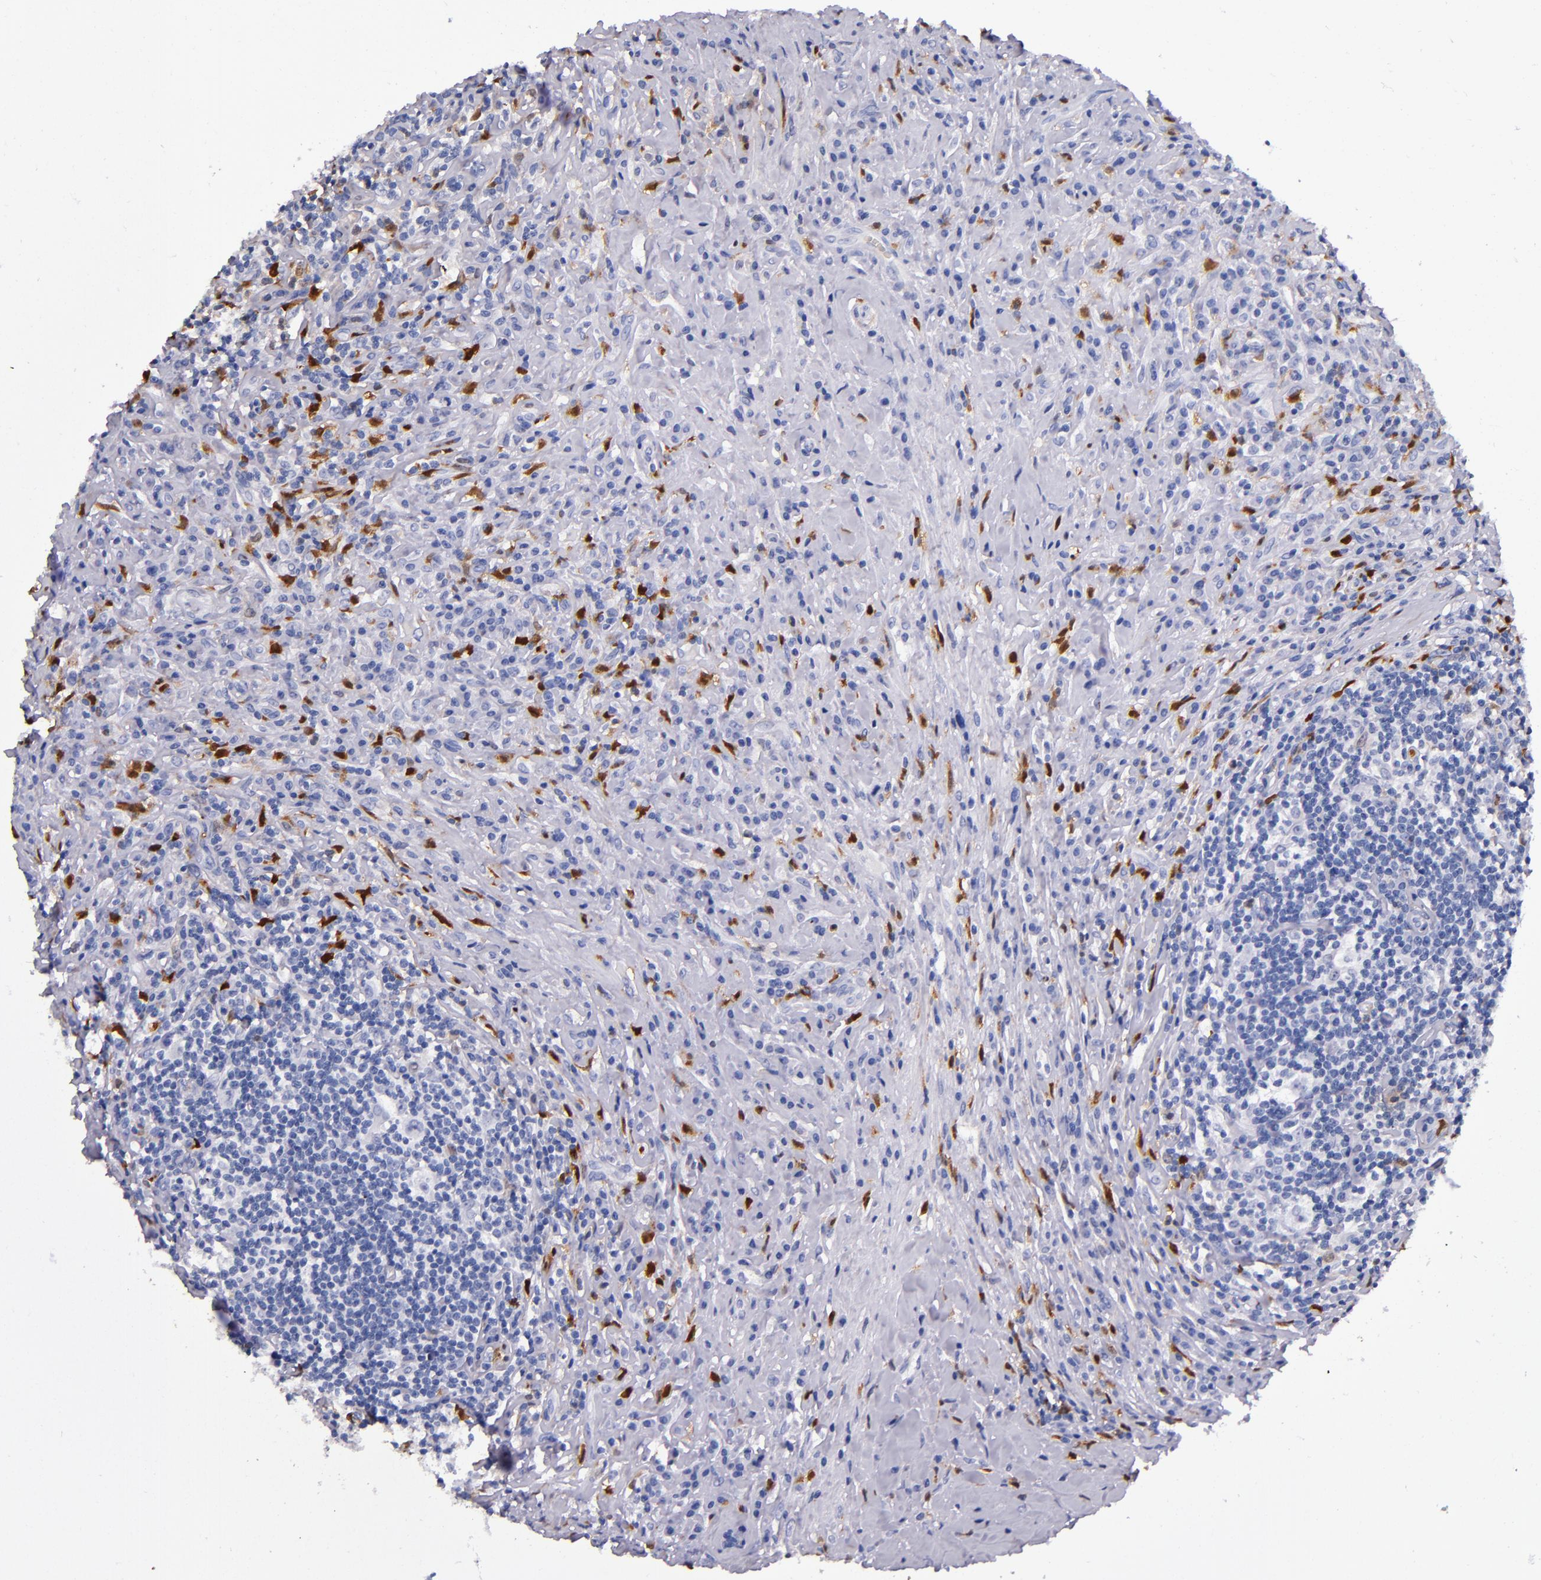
{"staining": {"intensity": "strong", "quantity": "<25%", "location": "cytoplasmic/membranous,nuclear"}, "tissue": "lymphoma", "cell_type": "Tumor cells", "image_type": "cancer", "snomed": [{"axis": "morphology", "description": "Hodgkin's disease, NOS"}, {"axis": "topography", "description": "Lymph node"}], "caption": "IHC staining of Hodgkin's disease, which displays medium levels of strong cytoplasmic/membranous and nuclear expression in about <25% of tumor cells indicating strong cytoplasmic/membranous and nuclear protein positivity. The staining was performed using DAB (brown) for protein detection and nuclei were counterstained in hematoxylin (blue).", "gene": "S100A8", "patient": {"sex": "female", "age": 25}}